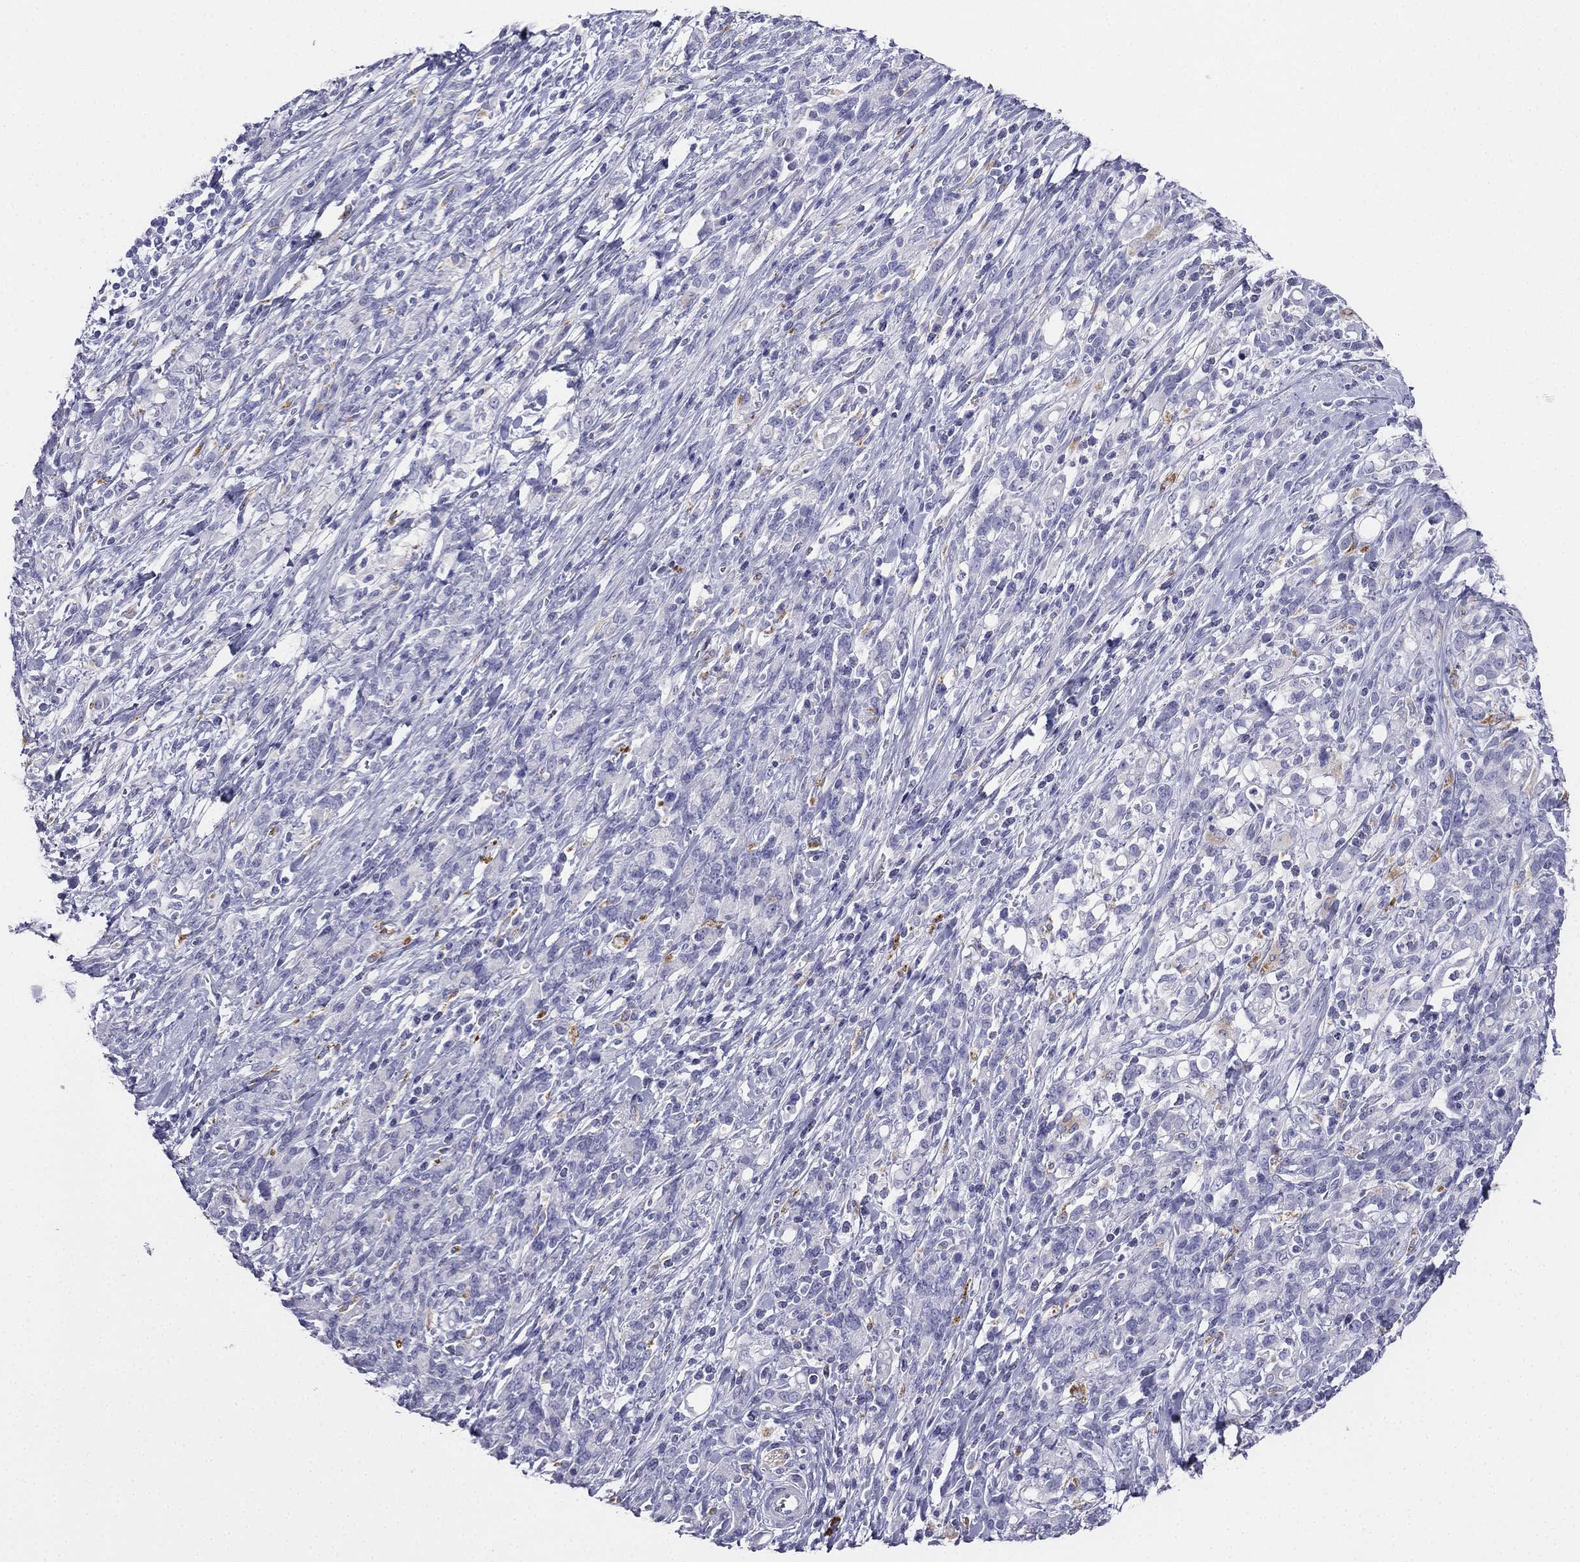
{"staining": {"intensity": "negative", "quantity": "none", "location": "none"}, "tissue": "stomach cancer", "cell_type": "Tumor cells", "image_type": "cancer", "snomed": [{"axis": "morphology", "description": "Adenocarcinoma, NOS"}, {"axis": "topography", "description": "Stomach"}], "caption": "Adenocarcinoma (stomach) was stained to show a protein in brown. There is no significant staining in tumor cells. (DAB (3,3'-diaminobenzidine) immunohistochemistry (IHC) visualized using brightfield microscopy, high magnification).", "gene": "ALOXE3", "patient": {"sex": "female", "age": 57}}